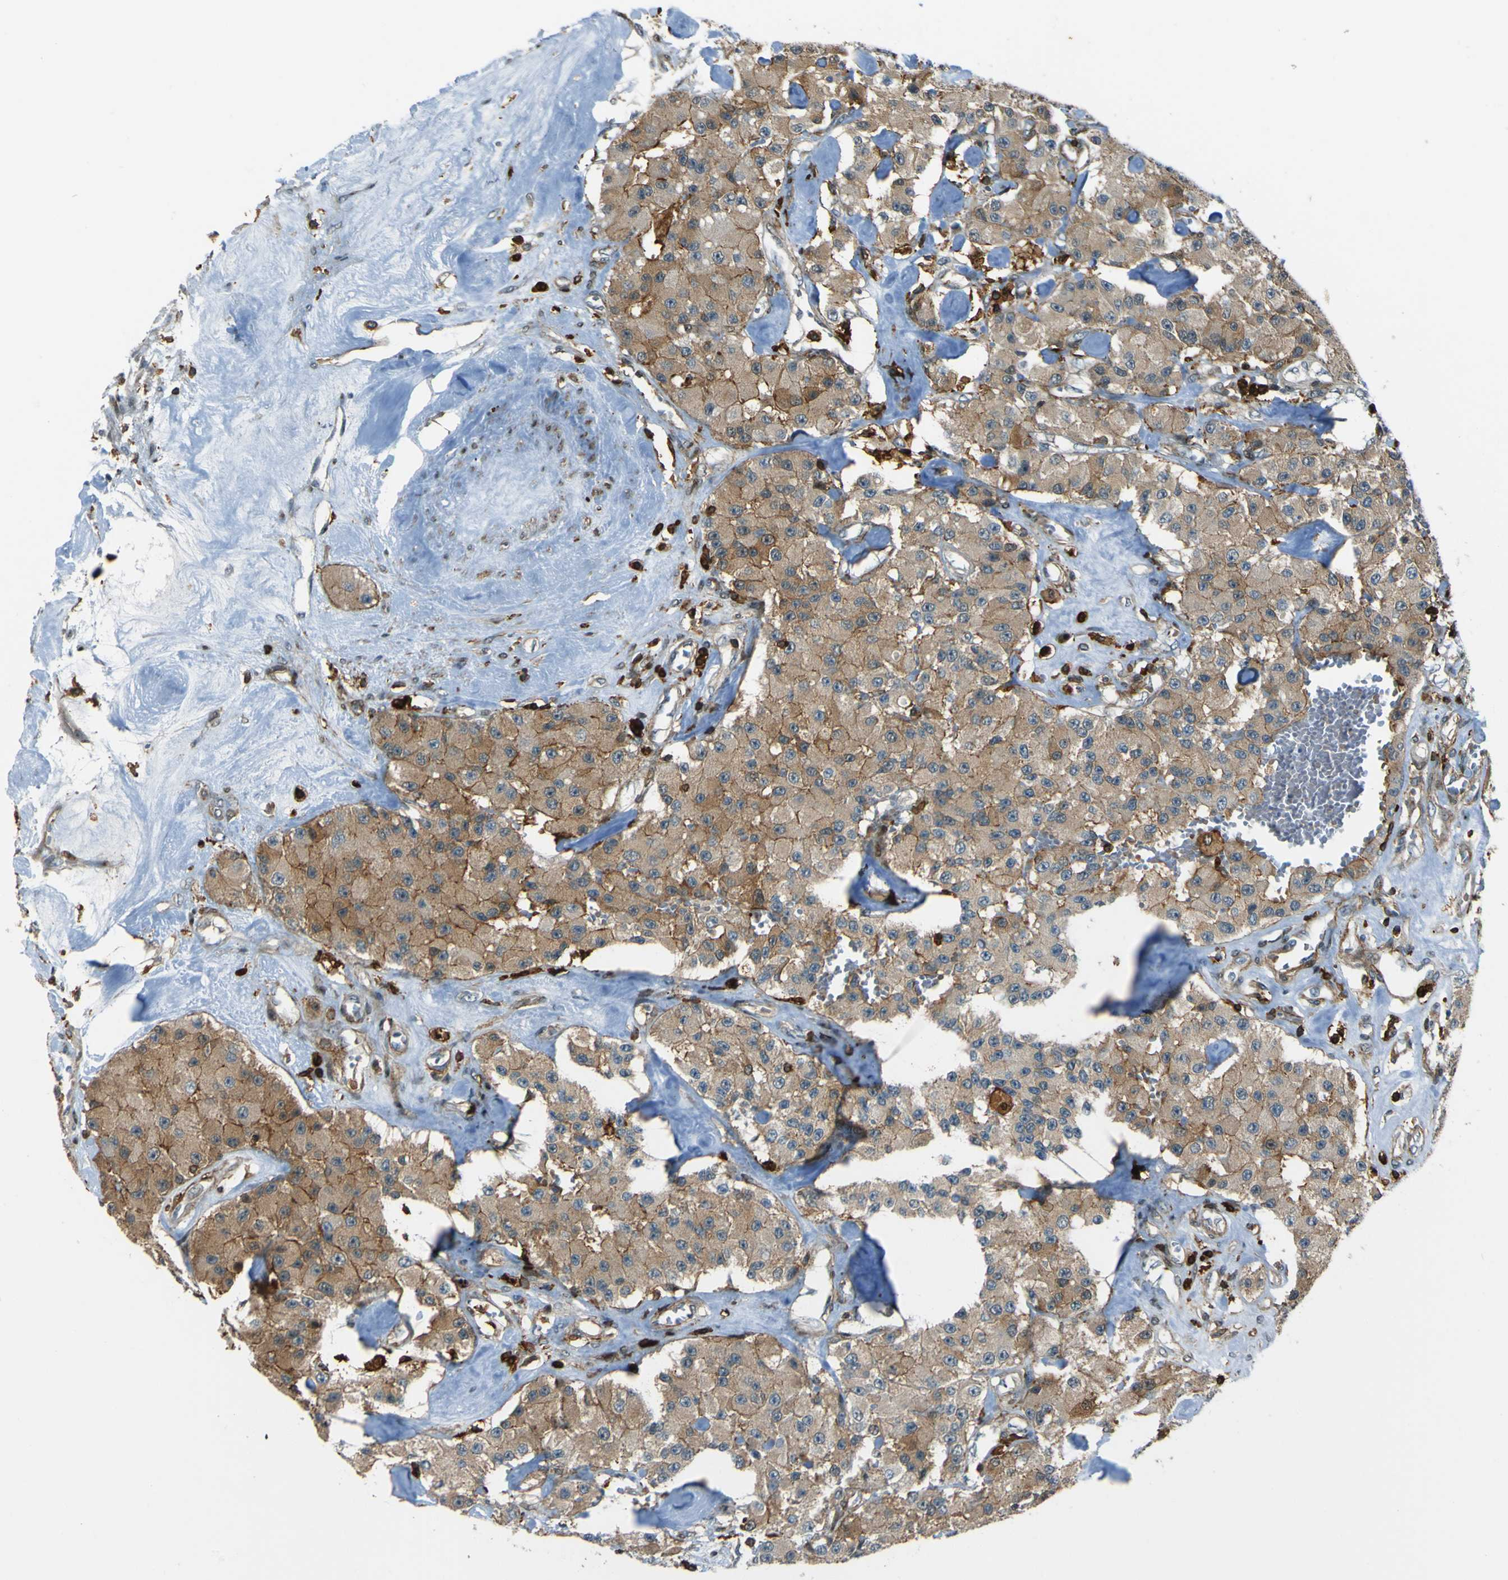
{"staining": {"intensity": "moderate", "quantity": ">75%", "location": "cytoplasmic/membranous"}, "tissue": "carcinoid", "cell_type": "Tumor cells", "image_type": "cancer", "snomed": [{"axis": "morphology", "description": "Carcinoid, malignant, NOS"}, {"axis": "topography", "description": "Pancreas"}], "caption": "Approximately >75% of tumor cells in human carcinoid demonstrate moderate cytoplasmic/membranous protein expression as visualized by brown immunohistochemical staining.", "gene": "PCDHB5", "patient": {"sex": "male", "age": 41}}